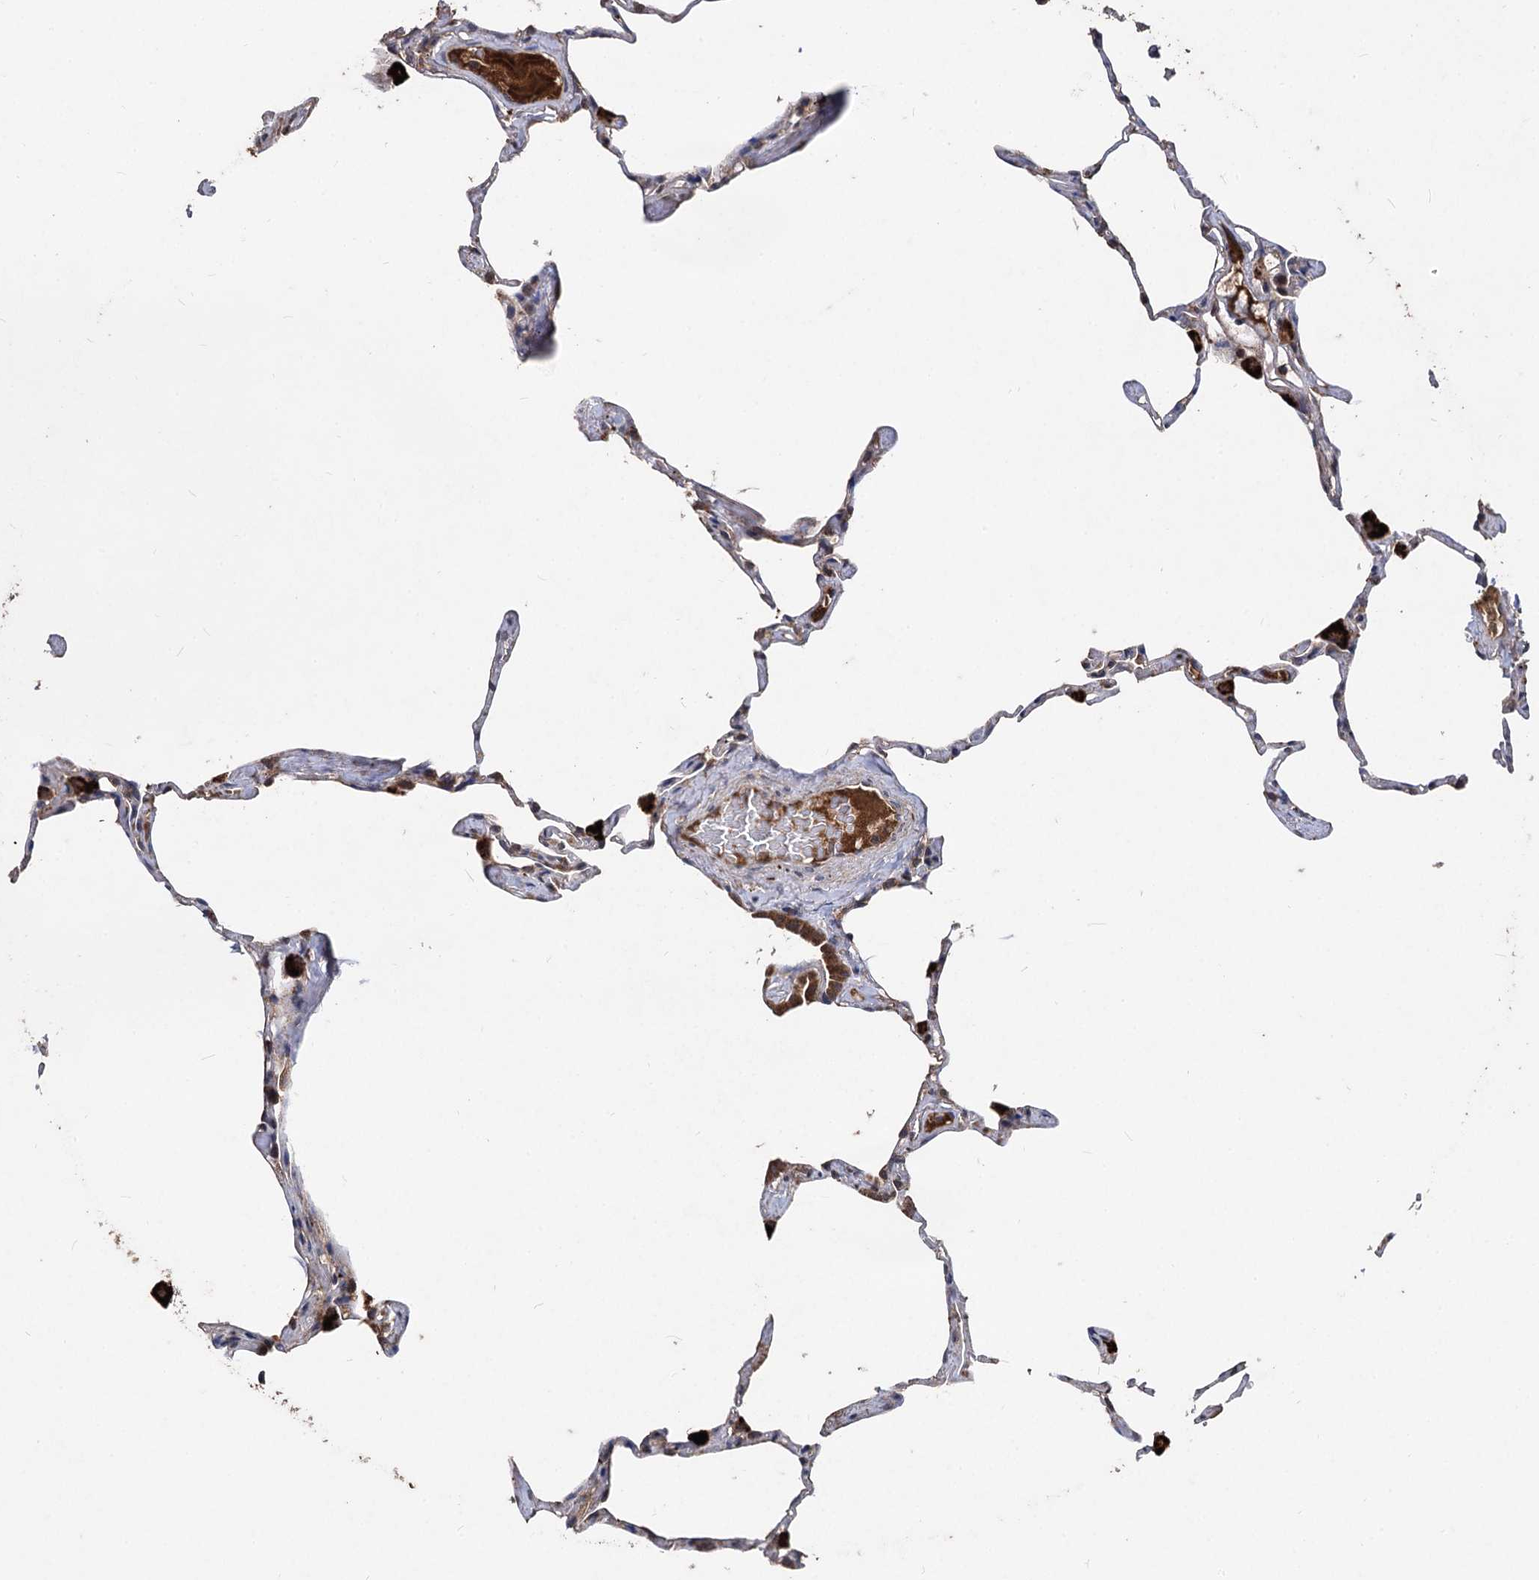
{"staining": {"intensity": "weak", "quantity": "25%-75%", "location": "cytoplasmic/membranous"}, "tissue": "lung", "cell_type": "Alveolar cells", "image_type": "normal", "snomed": [{"axis": "morphology", "description": "Normal tissue, NOS"}, {"axis": "topography", "description": "Lung"}], "caption": "This is a histology image of immunohistochemistry (IHC) staining of normal lung, which shows weak staining in the cytoplasmic/membranous of alveolar cells.", "gene": "BCL2L2", "patient": {"sex": "male", "age": 65}}